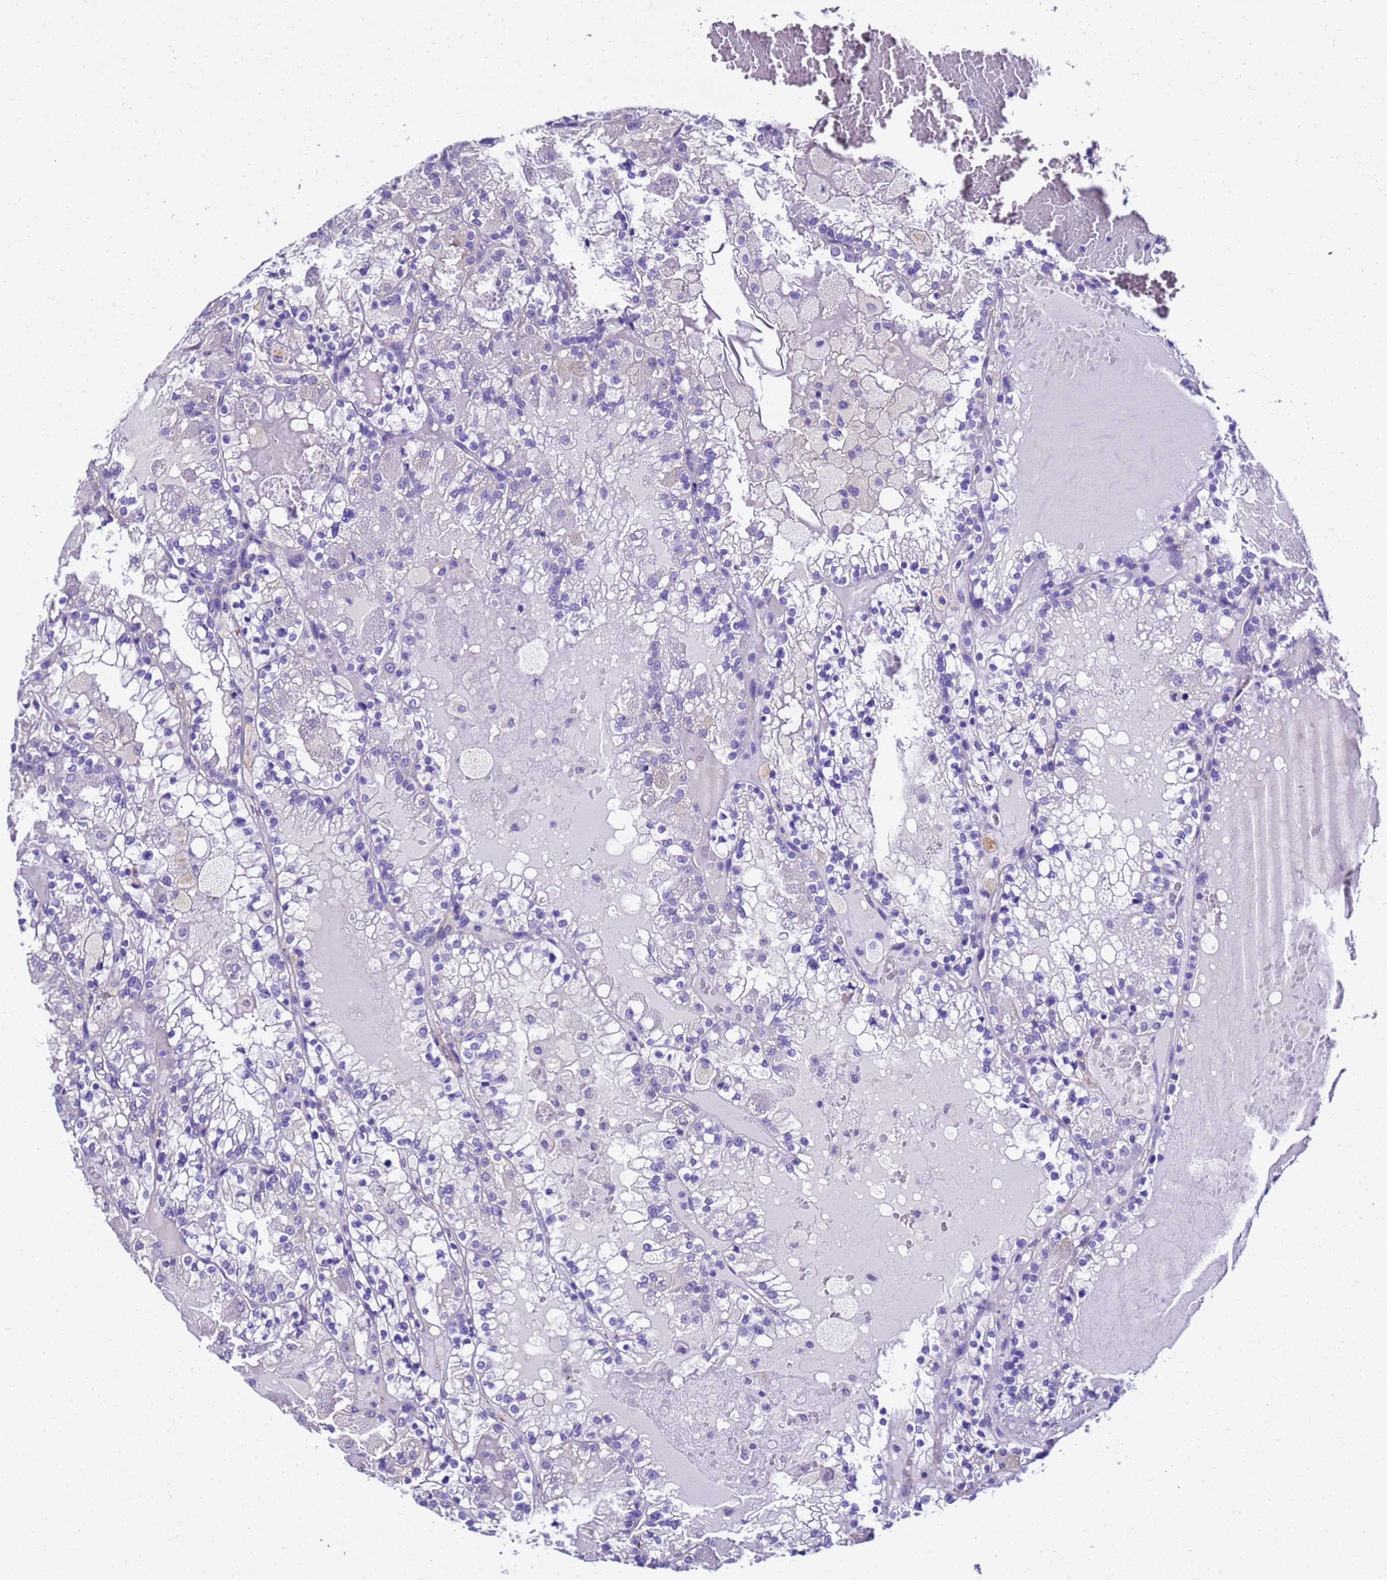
{"staining": {"intensity": "negative", "quantity": "none", "location": "none"}, "tissue": "renal cancer", "cell_type": "Tumor cells", "image_type": "cancer", "snomed": [{"axis": "morphology", "description": "Adenocarcinoma, NOS"}, {"axis": "topography", "description": "Kidney"}], "caption": "Immunohistochemical staining of renal cancer (adenocarcinoma) demonstrates no significant expression in tumor cells.", "gene": "HSPB6", "patient": {"sex": "female", "age": 56}}